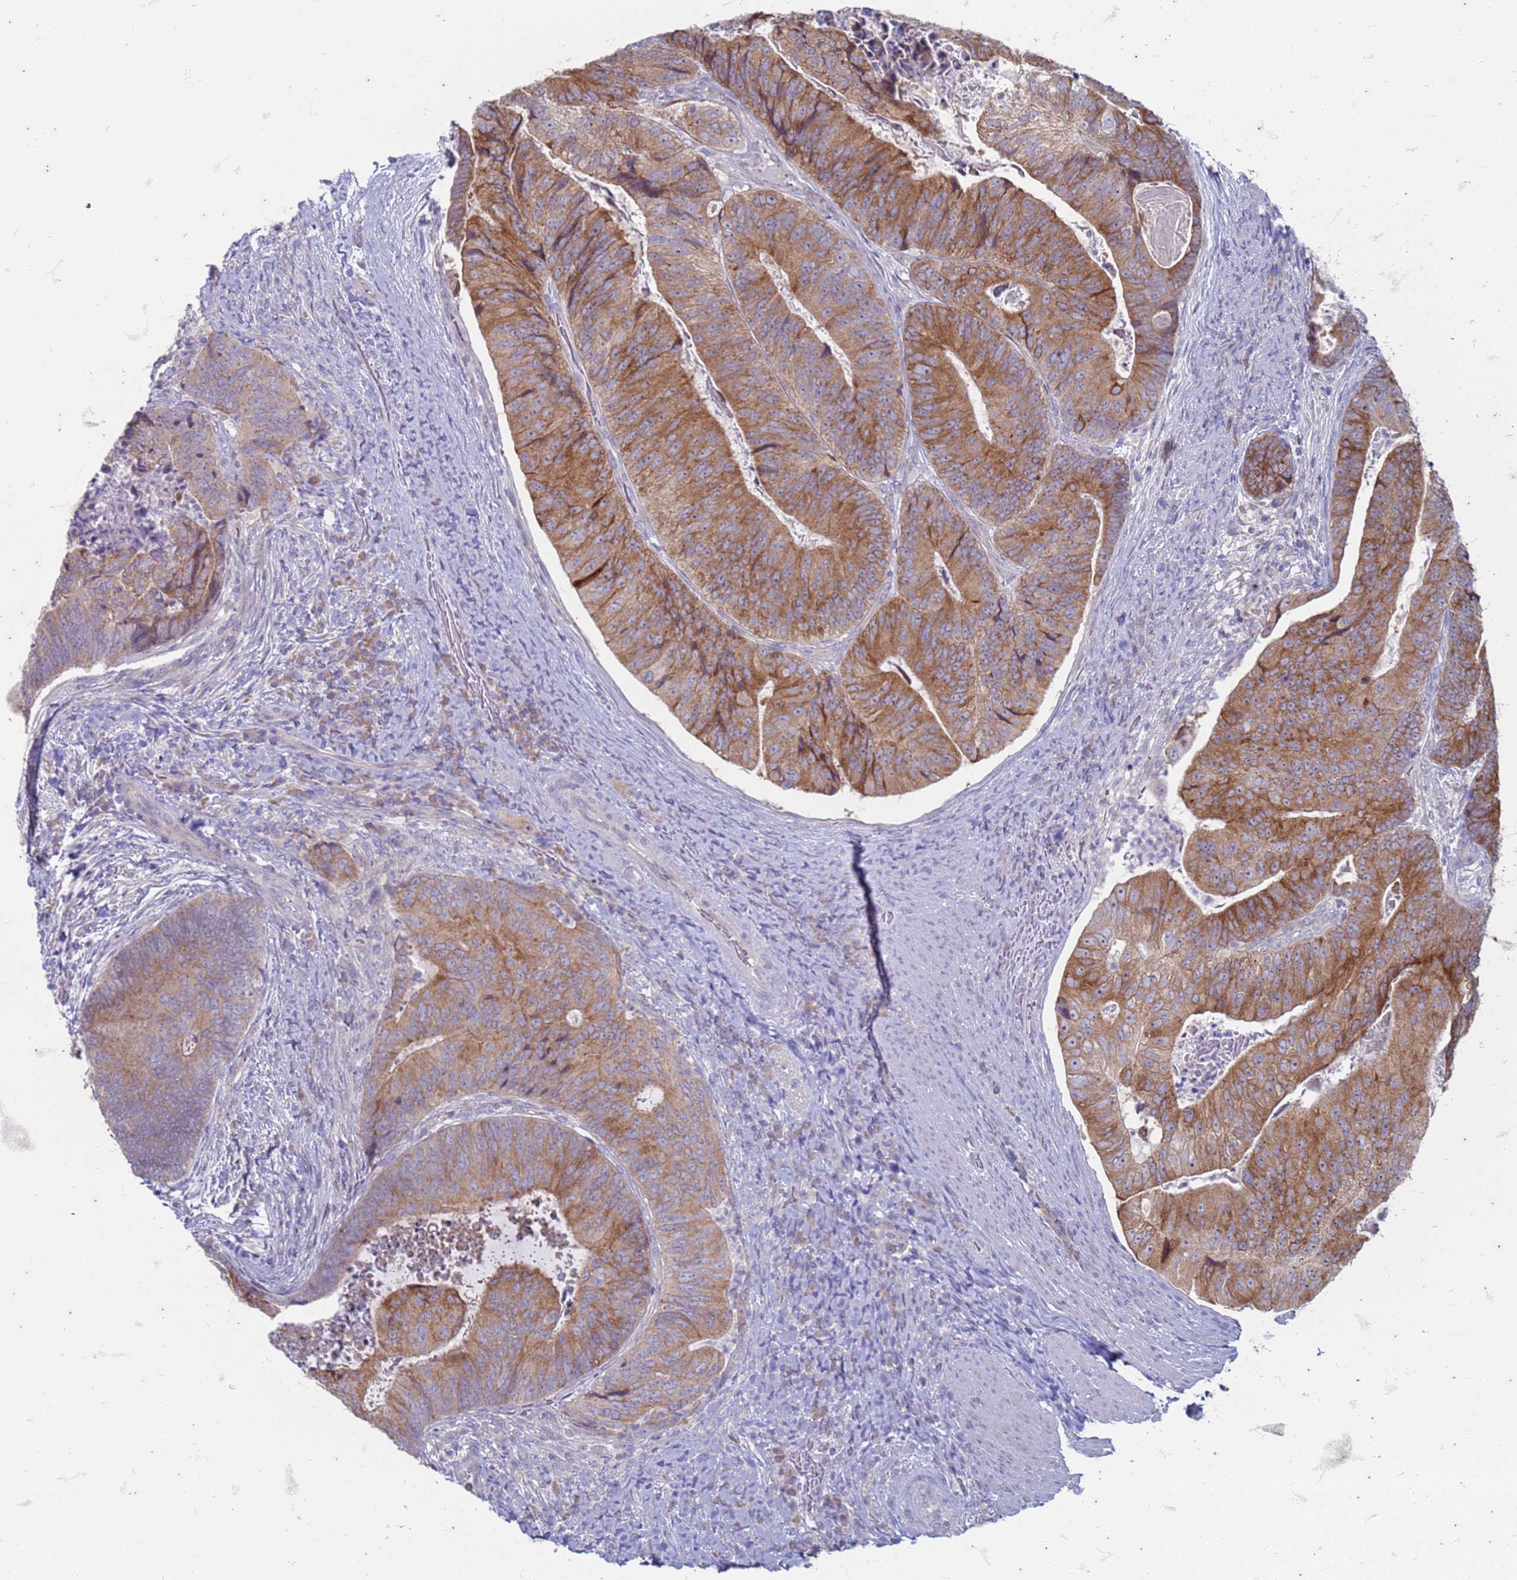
{"staining": {"intensity": "moderate", "quantity": ">75%", "location": "cytoplasmic/membranous"}, "tissue": "colorectal cancer", "cell_type": "Tumor cells", "image_type": "cancer", "snomed": [{"axis": "morphology", "description": "Adenocarcinoma, NOS"}, {"axis": "topography", "description": "Colon"}], "caption": "Immunohistochemistry (IHC) of colorectal cancer demonstrates medium levels of moderate cytoplasmic/membranous expression in about >75% of tumor cells.", "gene": "SUCO", "patient": {"sex": "female", "age": 67}}